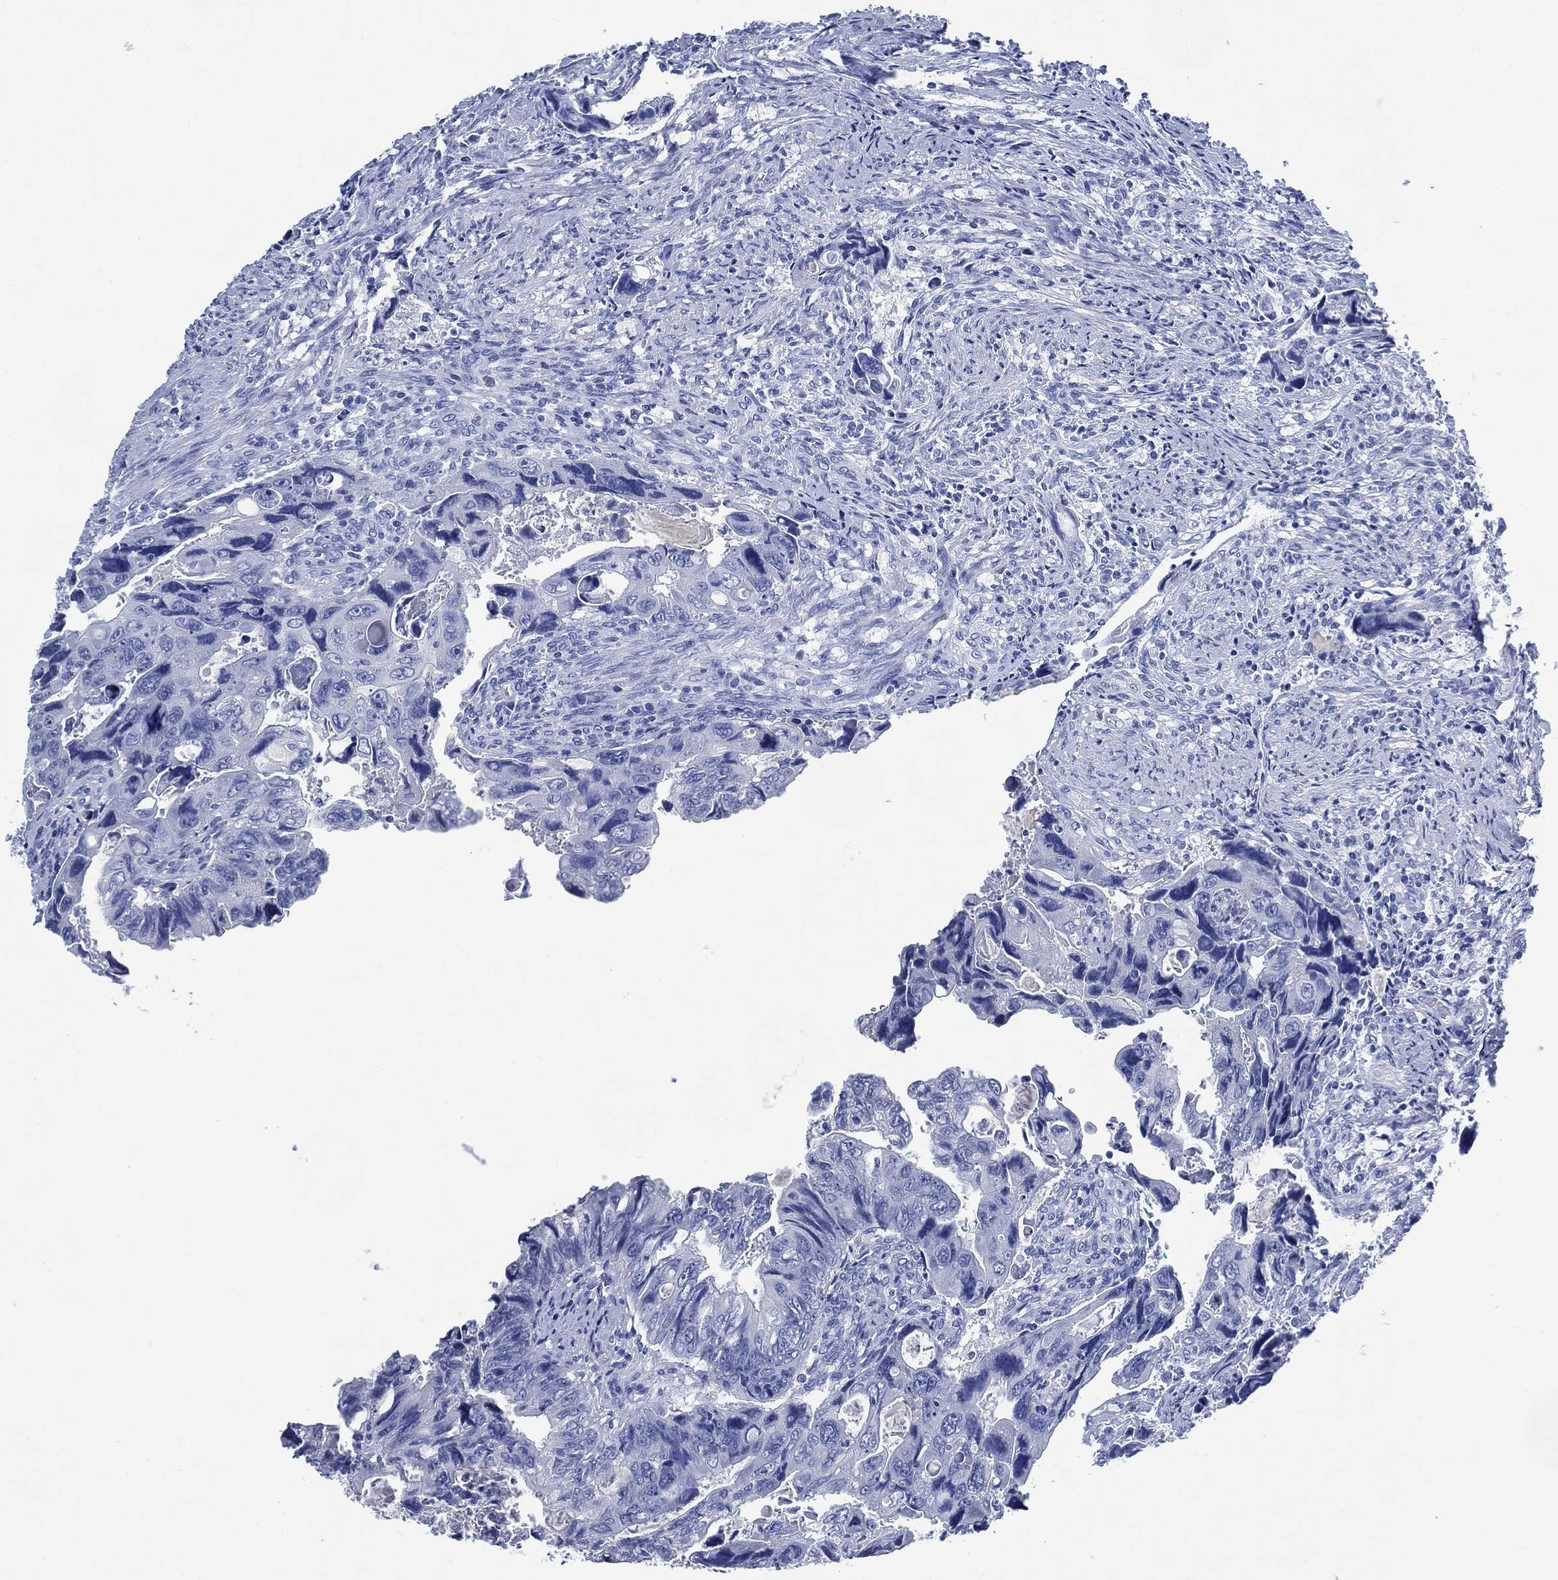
{"staining": {"intensity": "negative", "quantity": "none", "location": "none"}, "tissue": "colorectal cancer", "cell_type": "Tumor cells", "image_type": "cancer", "snomed": [{"axis": "morphology", "description": "Adenocarcinoma, NOS"}, {"axis": "topography", "description": "Rectum"}], "caption": "There is no significant expression in tumor cells of colorectal cancer (adenocarcinoma).", "gene": "SIGLECL1", "patient": {"sex": "male", "age": 62}}